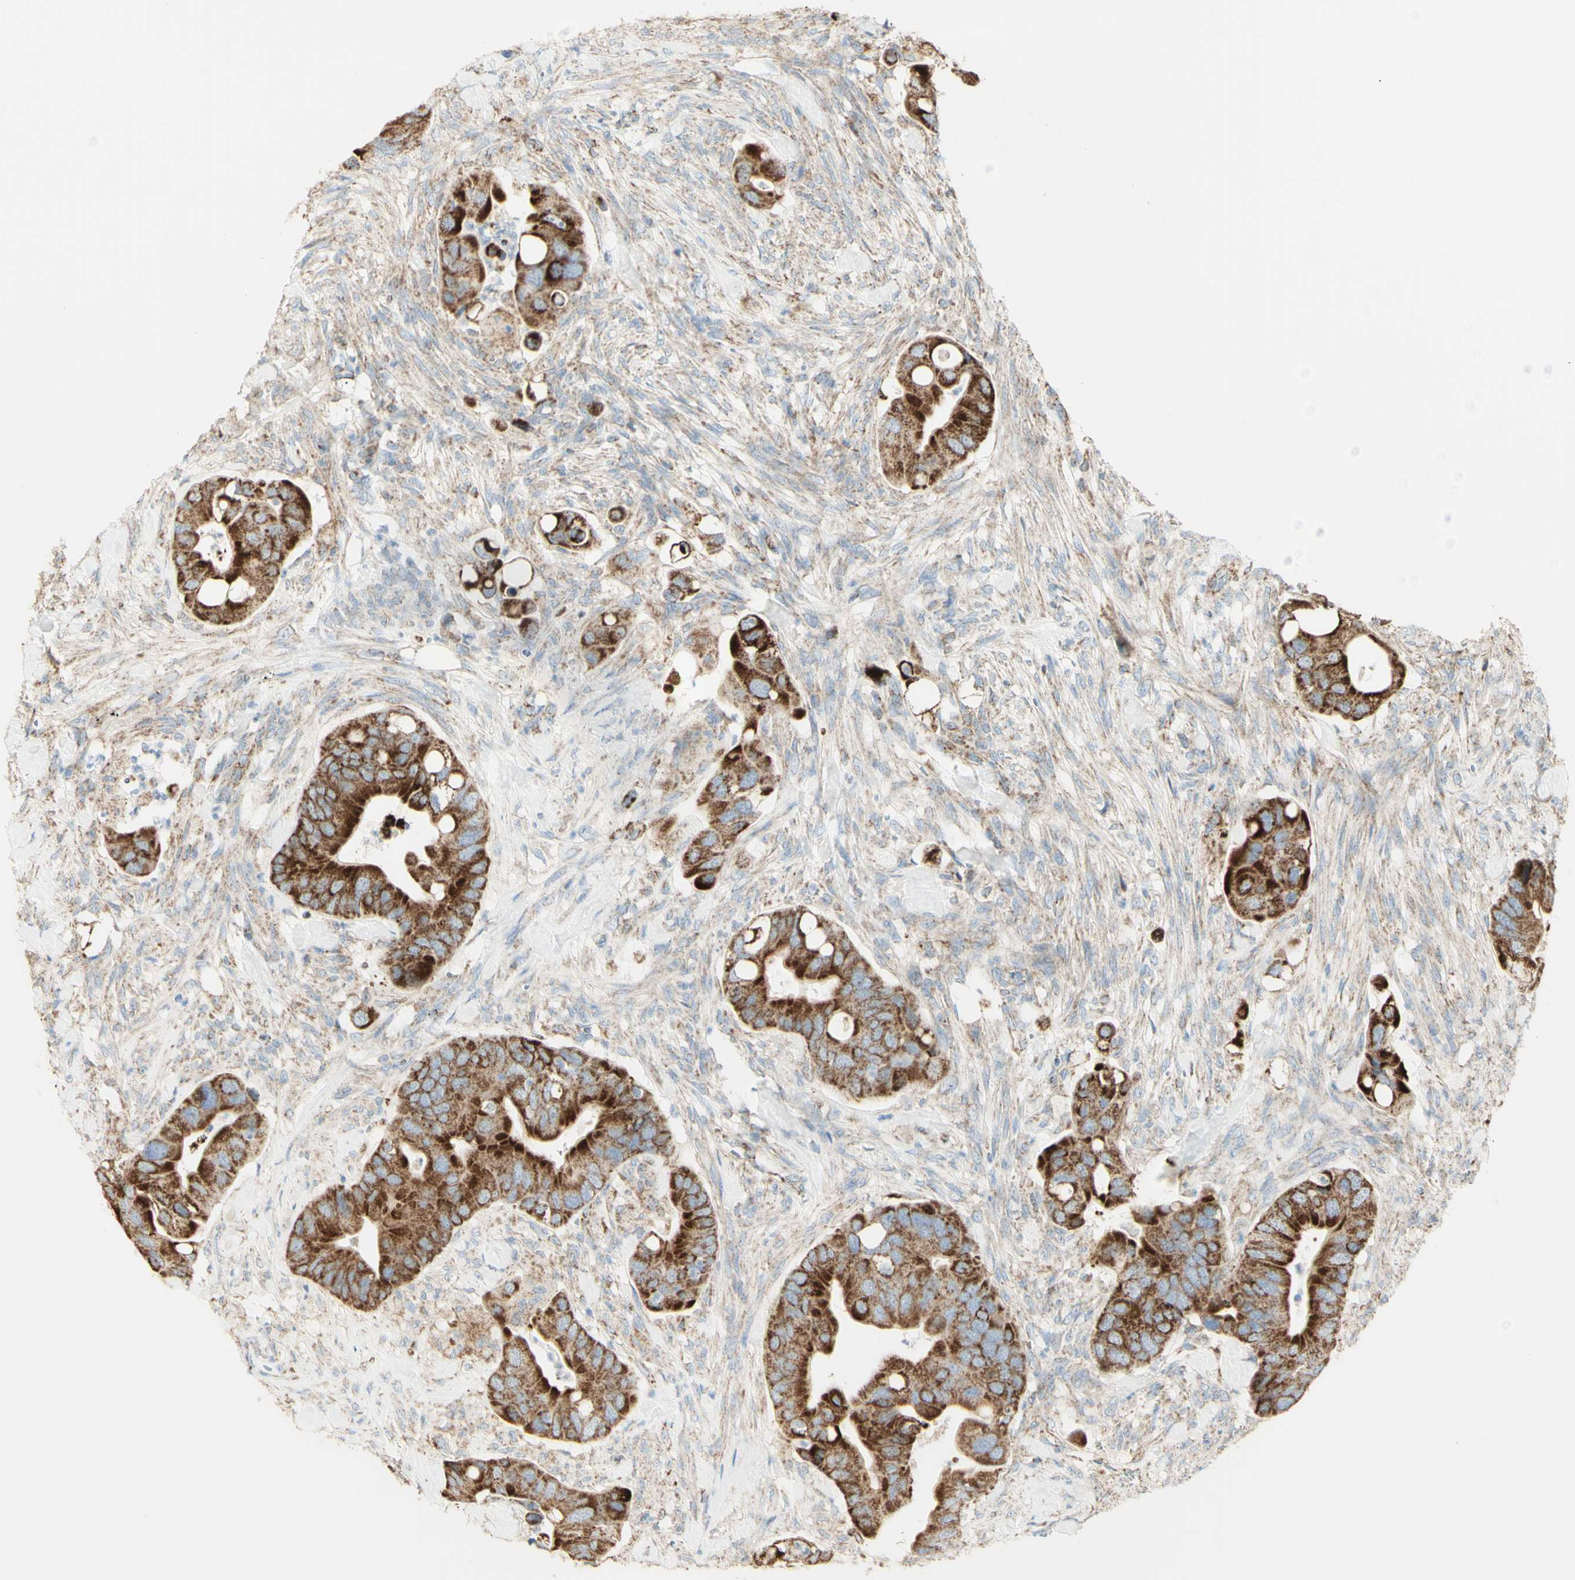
{"staining": {"intensity": "strong", "quantity": ">75%", "location": "cytoplasmic/membranous"}, "tissue": "colorectal cancer", "cell_type": "Tumor cells", "image_type": "cancer", "snomed": [{"axis": "morphology", "description": "Adenocarcinoma, NOS"}, {"axis": "topography", "description": "Rectum"}], "caption": "Colorectal cancer was stained to show a protein in brown. There is high levels of strong cytoplasmic/membranous staining in approximately >75% of tumor cells.", "gene": "LETM1", "patient": {"sex": "female", "age": 57}}